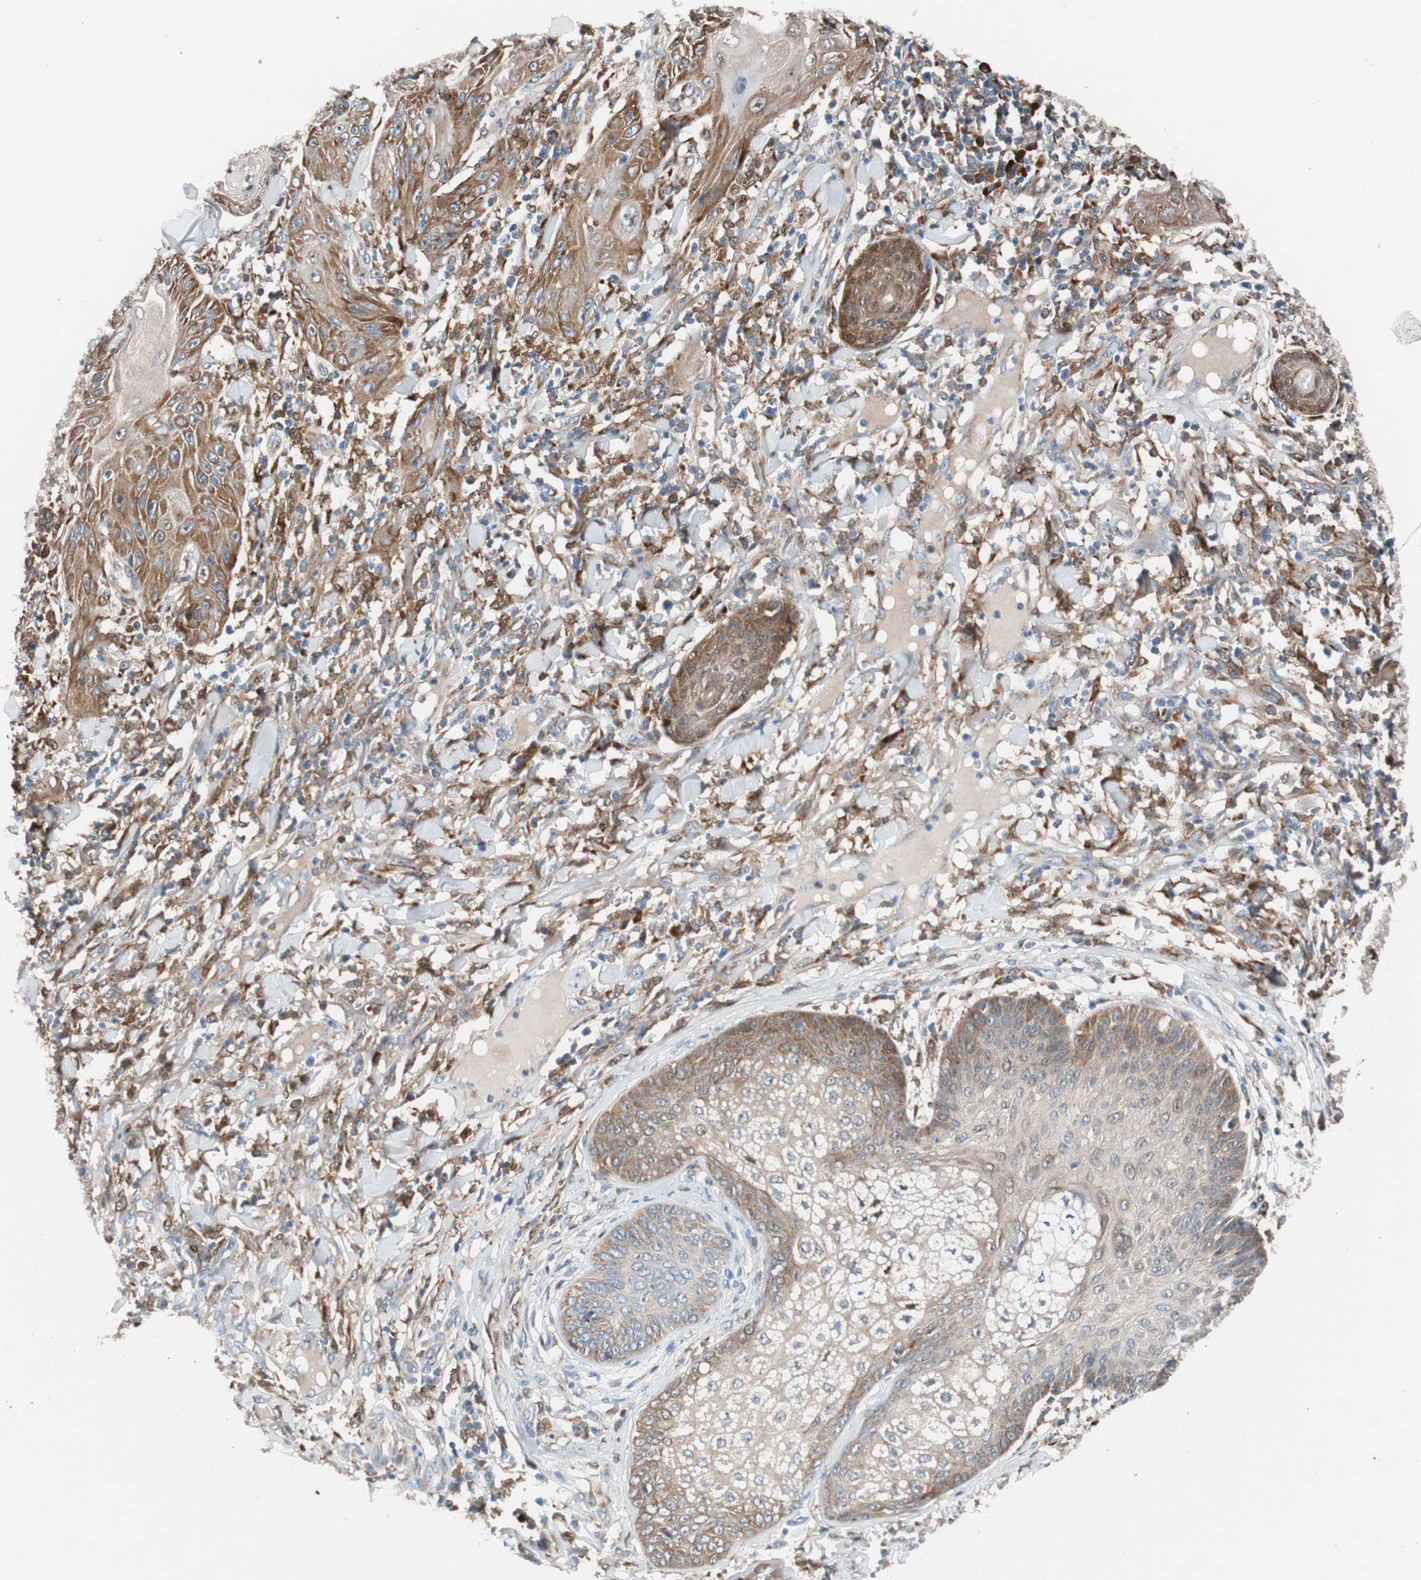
{"staining": {"intensity": "moderate", "quantity": ">75%", "location": "cytoplasmic/membranous"}, "tissue": "skin cancer", "cell_type": "Tumor cells", "image_type": "cancer", "snomed": [{"axis": "morphology", "description": "Squamous cell carcinoma, NOS"}, {"axis": "topography", "description": "Skin"}], "caption": "Moderate cytoplasmic/membranous staining for a protein is seen in about >75% of tumor cells of skin cancer using immunohistochemistry (IHC).", "gene": "FAAH", "patient": {"sex": "female", "age": 78}}